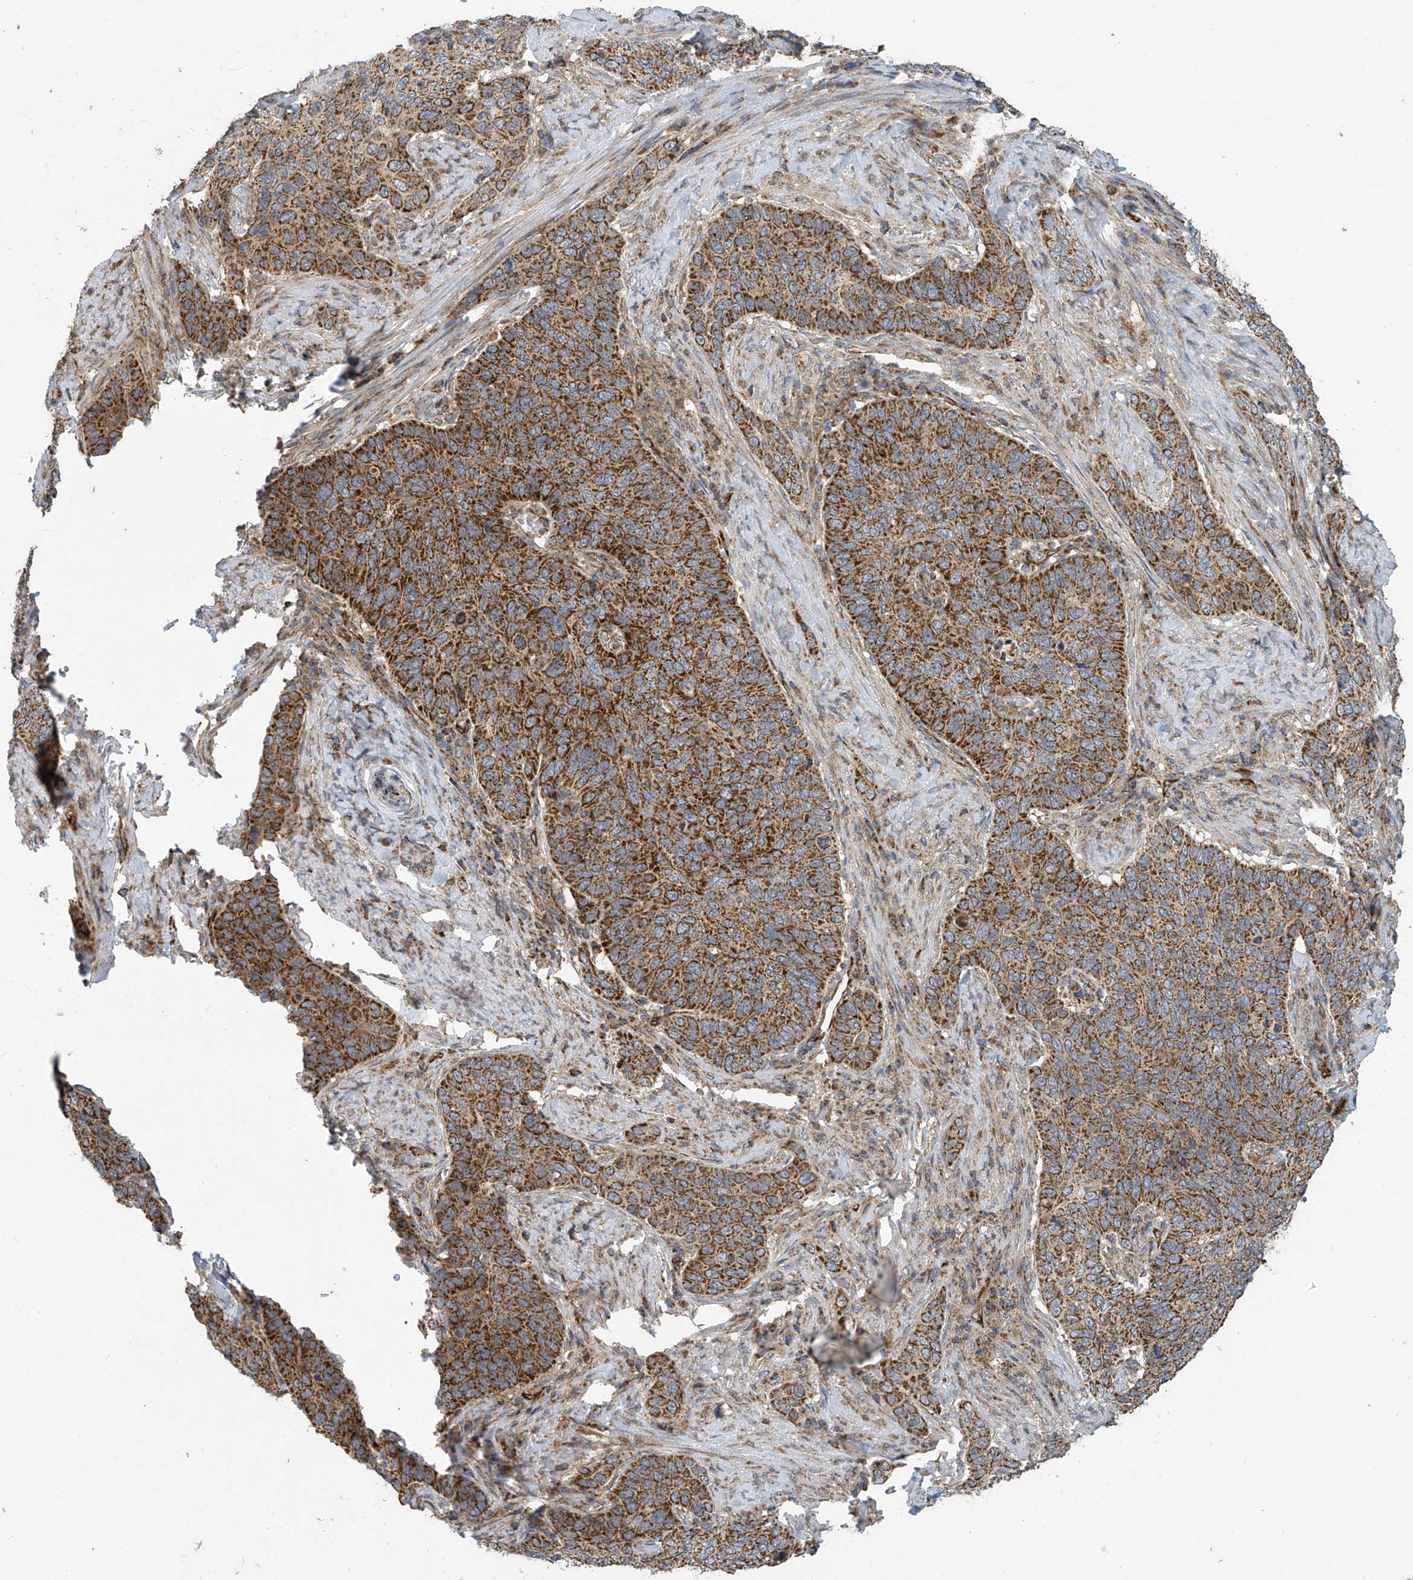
{"staining": {"intensity": "moderate", "quantity": ">75%", "location": "cytoplasmic/membranous"}, "tissue": "cervical cancer", "cell_type": "Tumor cells", "image_type": "cancer", "snomed": [{"axis": "morphology", "description": "Squamous cell carcinoma, NOS"}, {"axis": "topography", "description": "Cervix"}], "caption": "A high-resolution micrograph shows immunohistochemistry staining of squamous cell carcinoma (cervical), which exhibits moderate cytoplasmic/membranous expression in approximately >75% of tumor cells. (Stains: DAB (3,3'-diaminobenzidine) in brown, nuclei in blue, Microscopy: brightfield microscopy at high magnification).", "gene": "METTL6", "patient": {"sex": "female", "age": 60}}